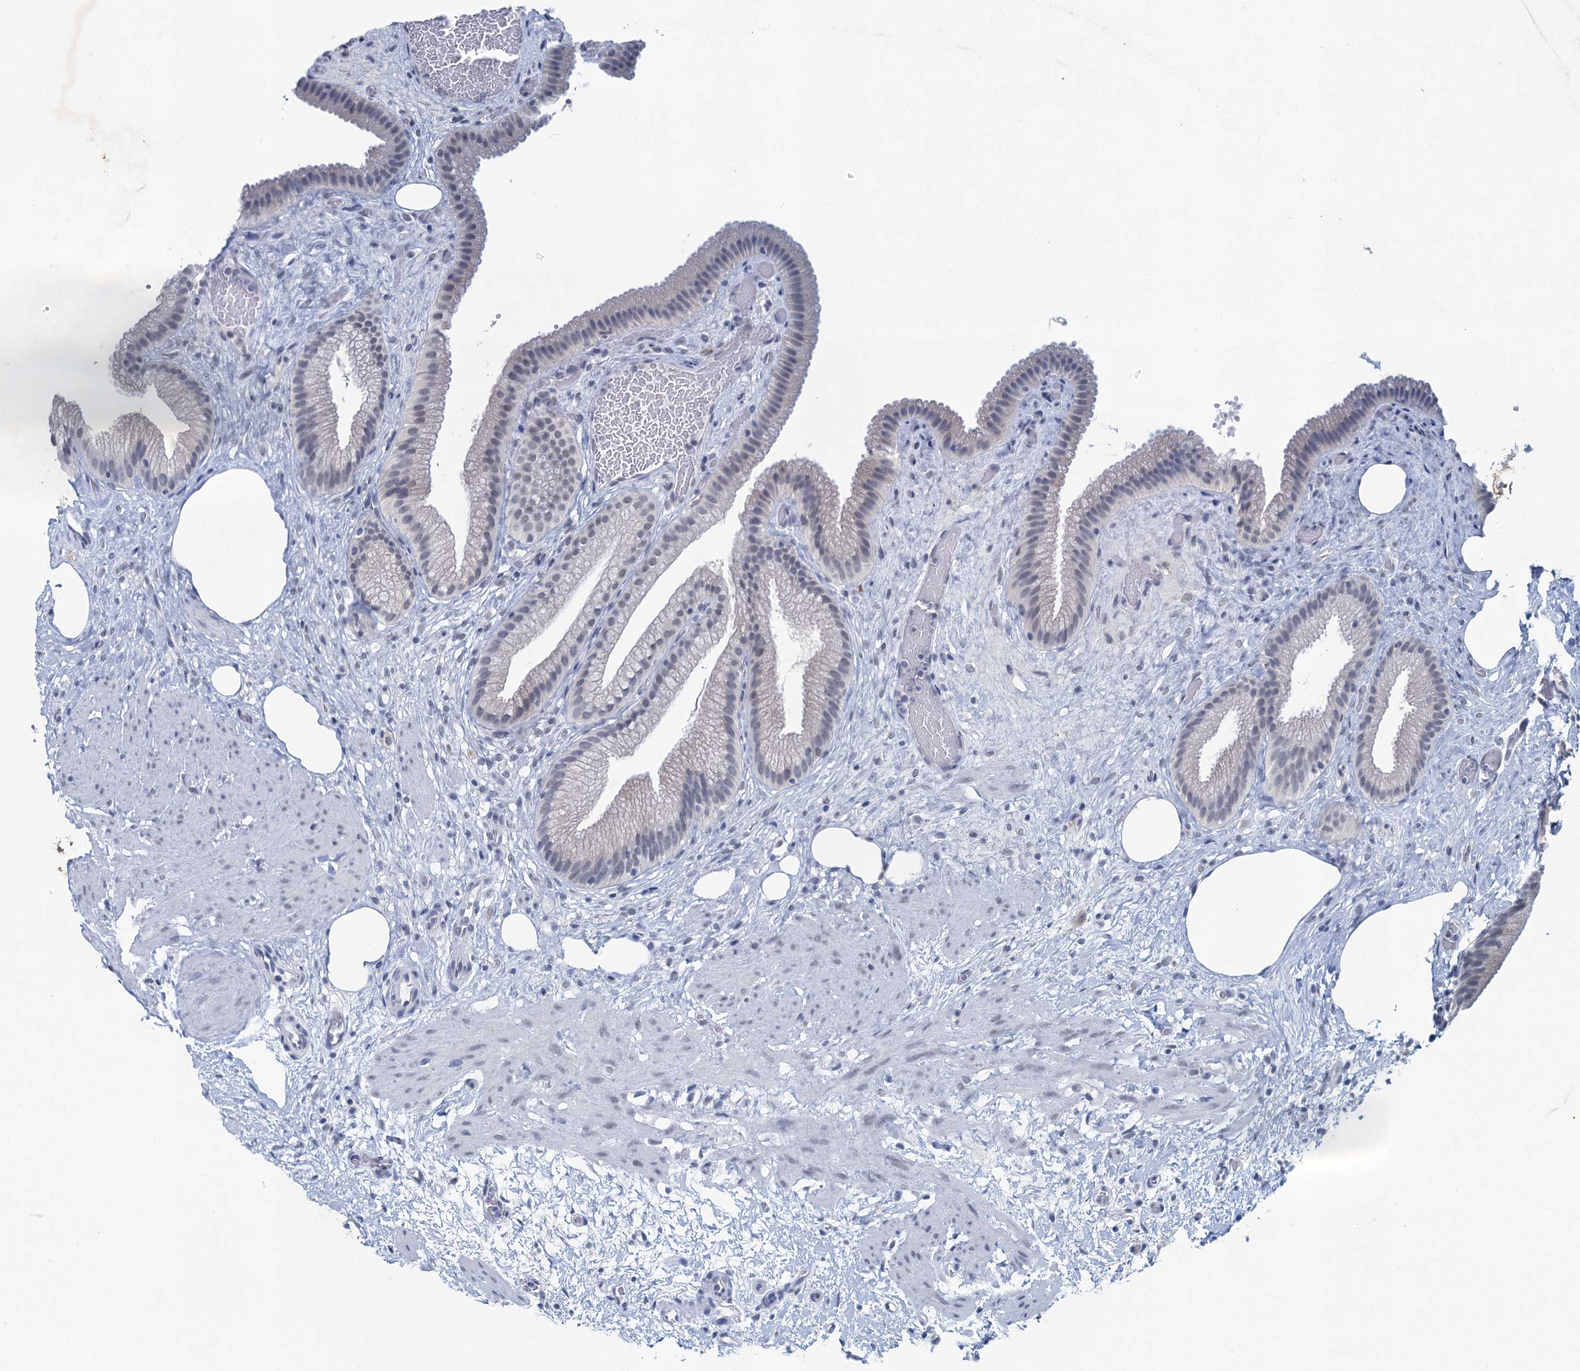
{"staining": {"intensity": "negative", "quantity": "none", "location": "none"}, "tissue": "gallbladder", "cell_type": "Glandular cells", "image_type": "normal", "snomed": [{"axis": "morphology", "description": "Normal tissue, NOS"}, {"axis": "morphology", "description": "Inflammation, NOS"}, {"axis": "topography", "description": "Gallbladder"}], "caption": "High magnification brightfield microscopy of benign gallbladder stained with DAB (brown) and counterstained with hematoxylin (blue): glandular cells show no significant expression. (Immunohistochemistry, brightfield microscopy, high magnification).", "gene": "ENSG00000230707", "patient": {"sex": "male", "age": 51}}